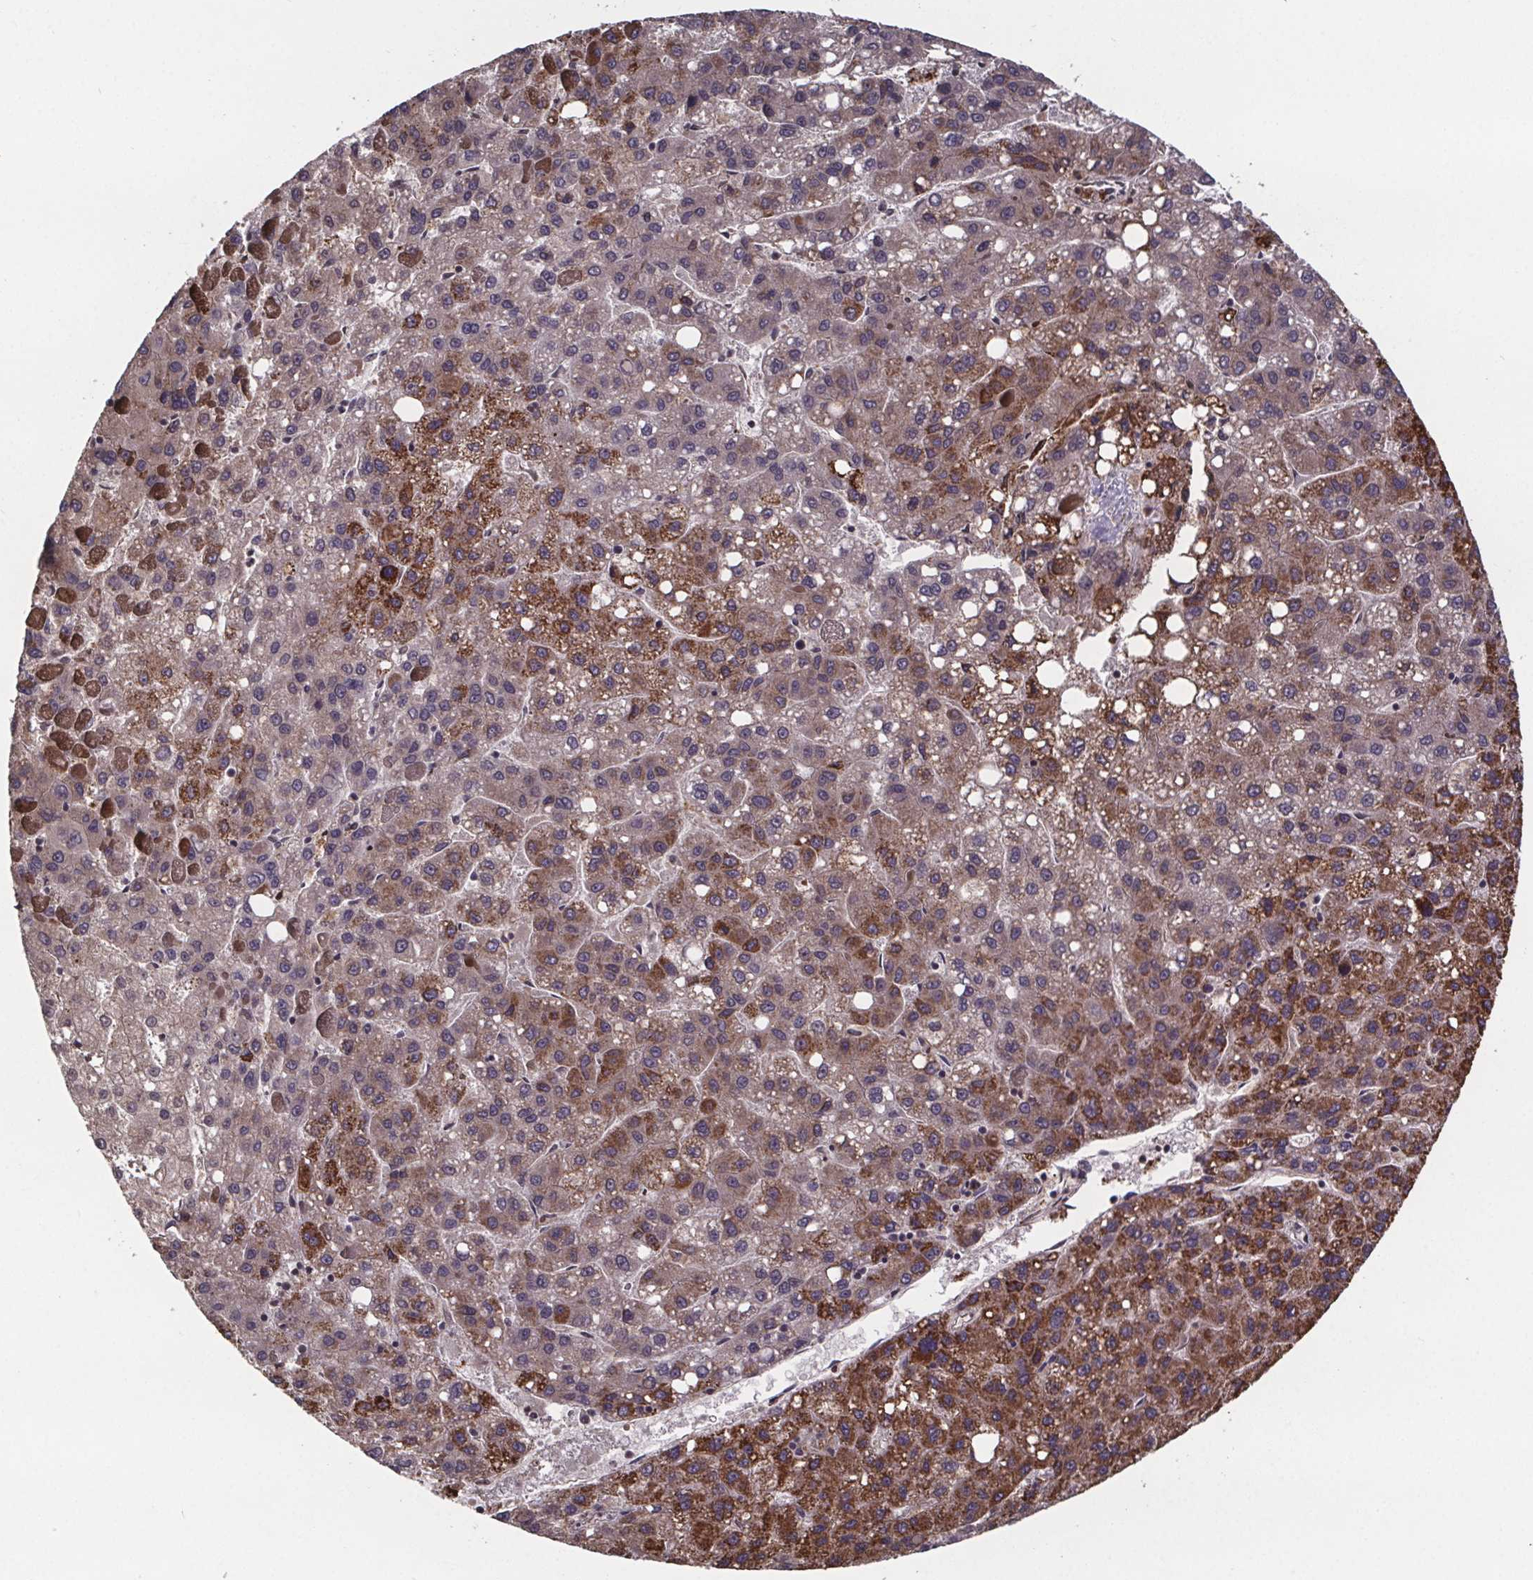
{"staining": {"intensity": "moderate", "quantity": "25%-75%", "location": "cytoplasmic/membranous"}, "tissue": "liver cancer", "cell_type": "Tumor cells", "image_type": "cancer", "snomed": [{"axis": "morphology", "description": "Carcinoma, Hepatocellular, NOS"}, {"axis": "topography", "description": "Liver"}], "caption": "Human liver cancer (hepatocellular carcinoma) stained with a brown dye displays moderate cytoplasmic/membranous positive expression in about 25%-75% of tumor cells.", "gene": "SAT1", "patient": {"sex": "female", "age": 82}}